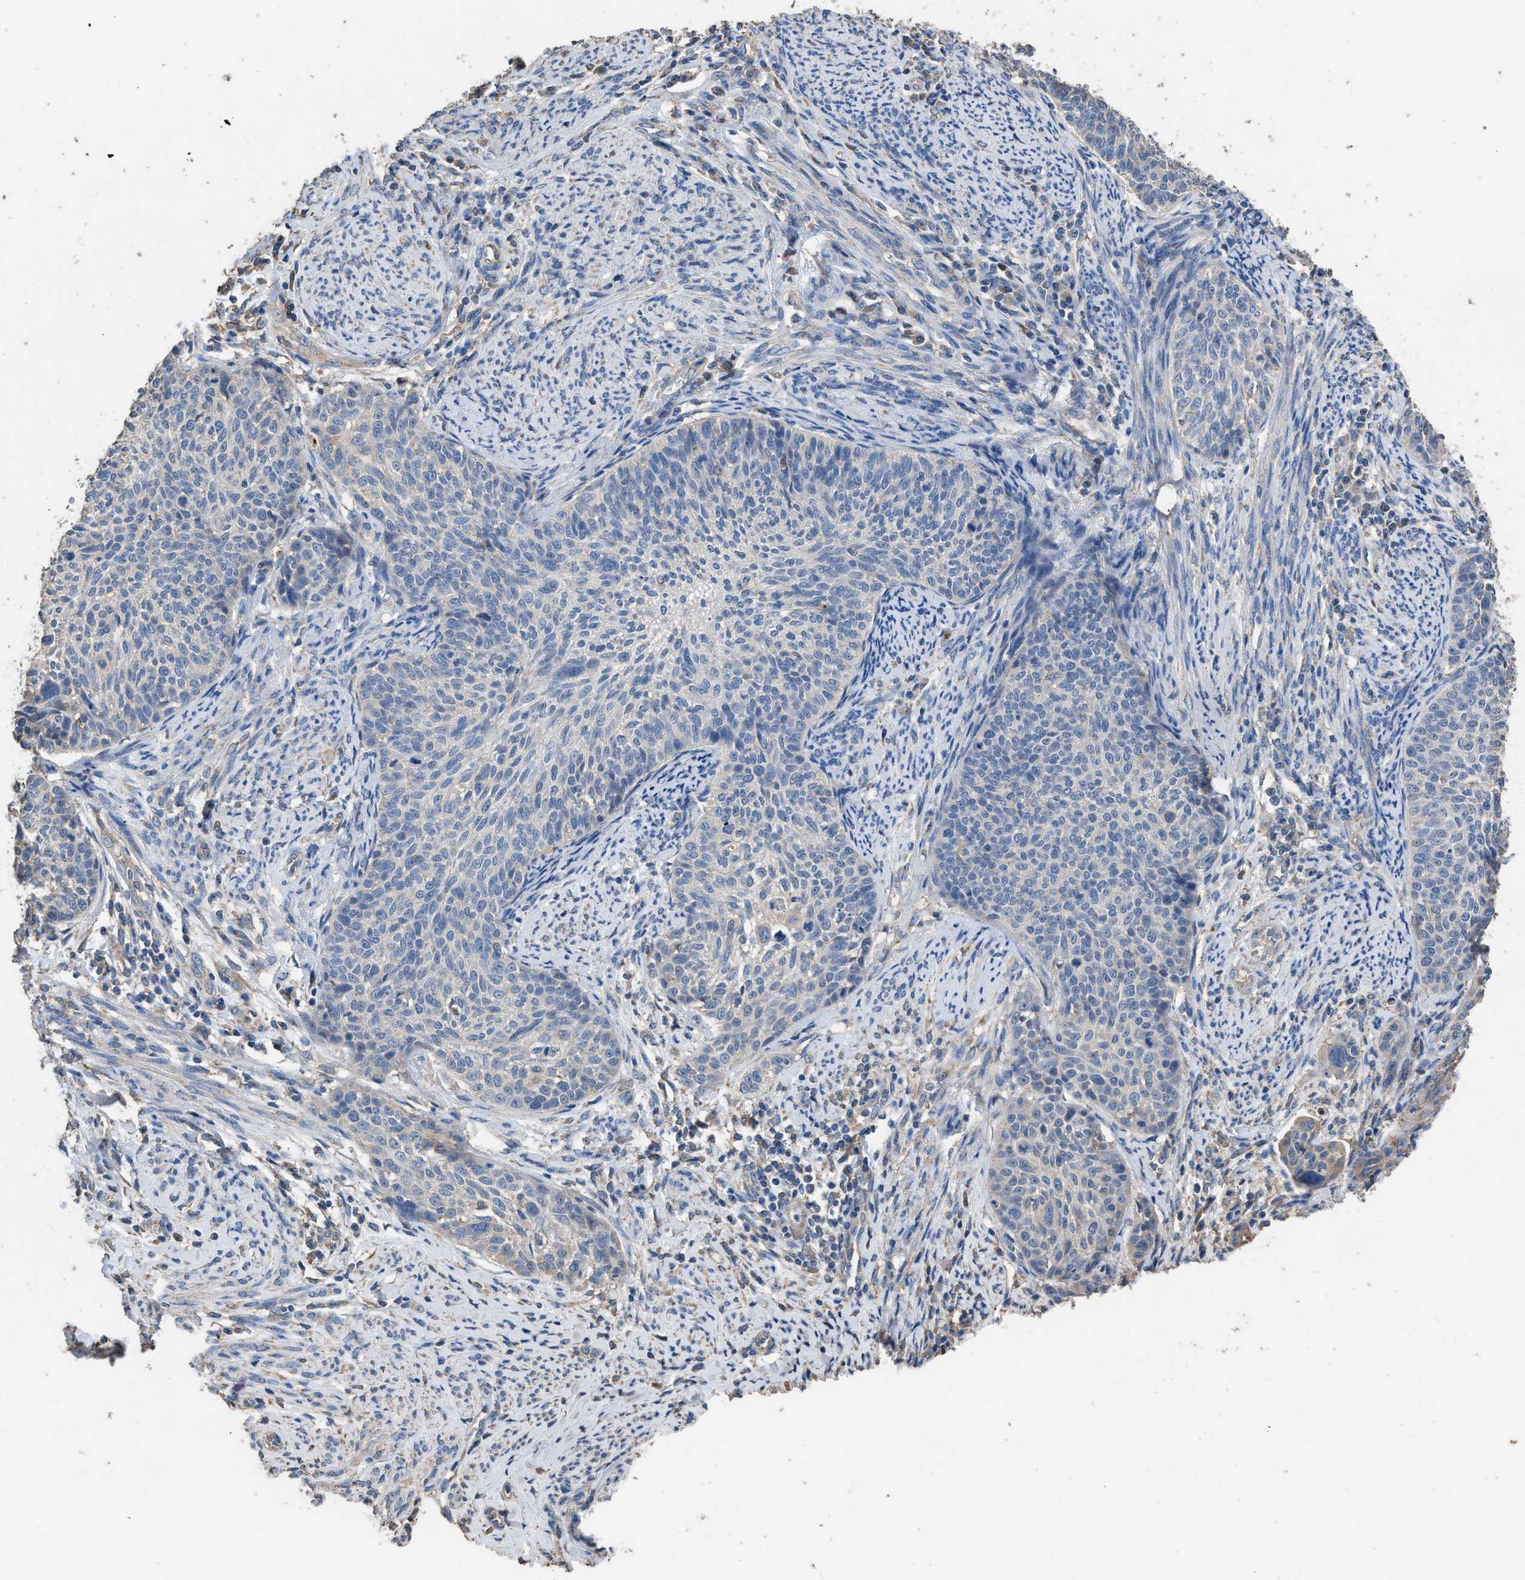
{"staining": {"intensity": "negative", "quantity": "none", "location": "none"}, "tissue": "cervical cancer", "cell_type": "Tumor cells", "image_type": "cancer", "snomed": [{"axis": "morphology", "description": "Squamous cell carcinoma, NOS"}, {"axis": "topography", "description": "Cervix"}], "caption": "Tumor cells show no significant expression in cervical squamous cell carcinoma. (Immunohistochemistry (ihc), brightfield microscopy, high magnification).", "gene": "ITSN1", "patient": {"sex": "female", "age": 70}}